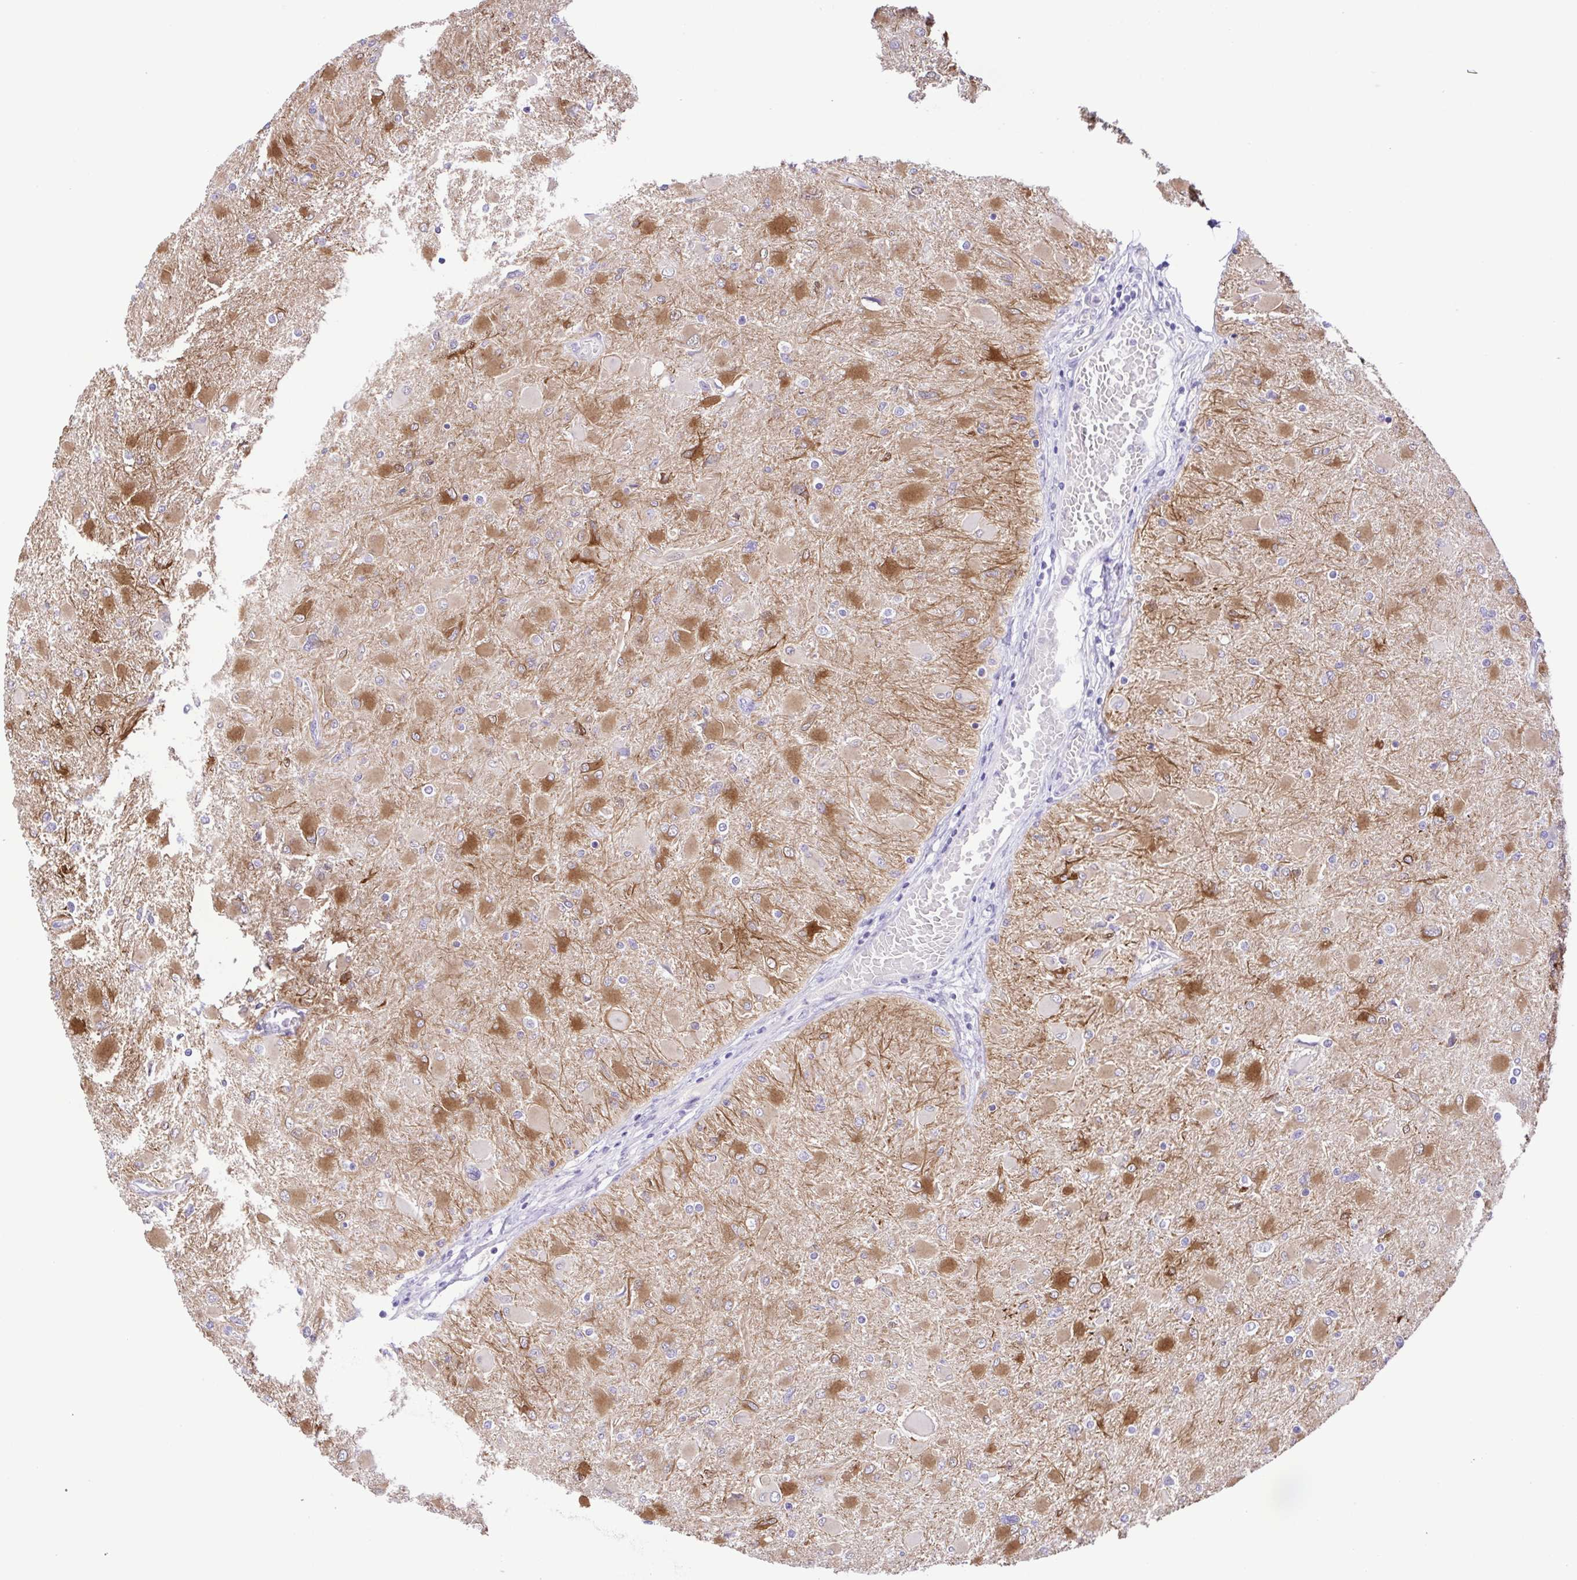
{"staining": {"intensity": "strong", "quantity": "25%-75%", "location": "cytoplasmic/membranous"}, "tissue": "glioma", "cell_type": "Tumor cells", "image_type": "cancer", "snomed": [{"axis": "morphology", "description": "Glioma, malignant, High grade"}, {"axis": "topography", "description": "Cerebral cortex"}], "caption": "High-grade glioma (malignant) stained for a protein displays strong cytoplasmic/membranous positivity in tumor cells.", "gene": "DCLK2", "patient": {"sex": "female", "age": 36}}